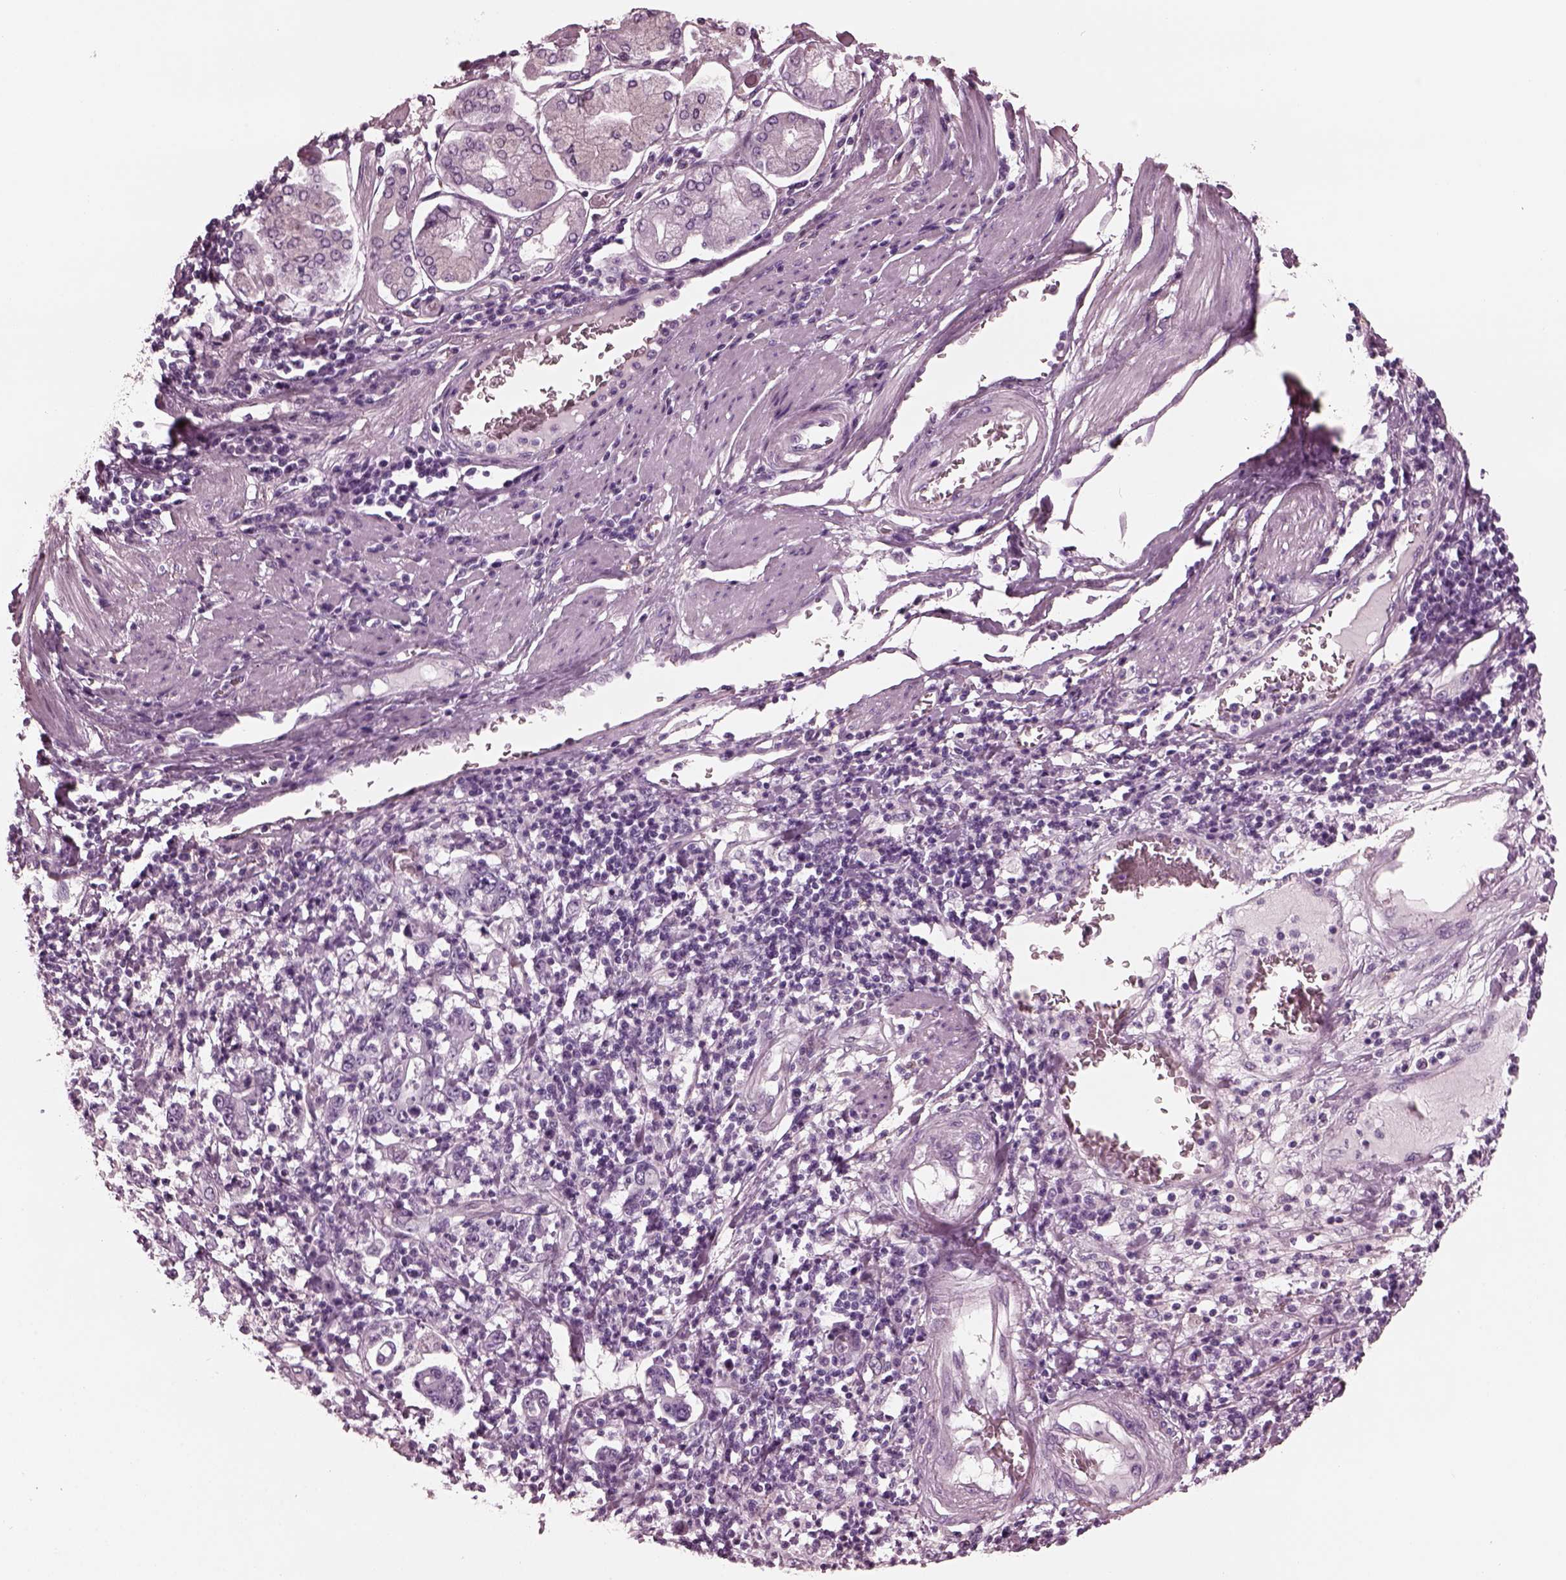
{"staining": {"intensity": "negative", "quantity": "none", "location": "none"}, "tissue": "stomach cancer", "cell_type": "Tumor cells", "image_type": "cancer", "snomed": [{"axis": "morphology", "description": "Adenocarcinoma, NOS"}, {"axis": "topography", "description": "Stomach, upper"}], "caption": "Protein analysis of stomach cancer (adenocarcinoma) reveals no significant expression in tumor cells.", "gene": "CGA", "patient": {"sex": "male", "age": 68}}